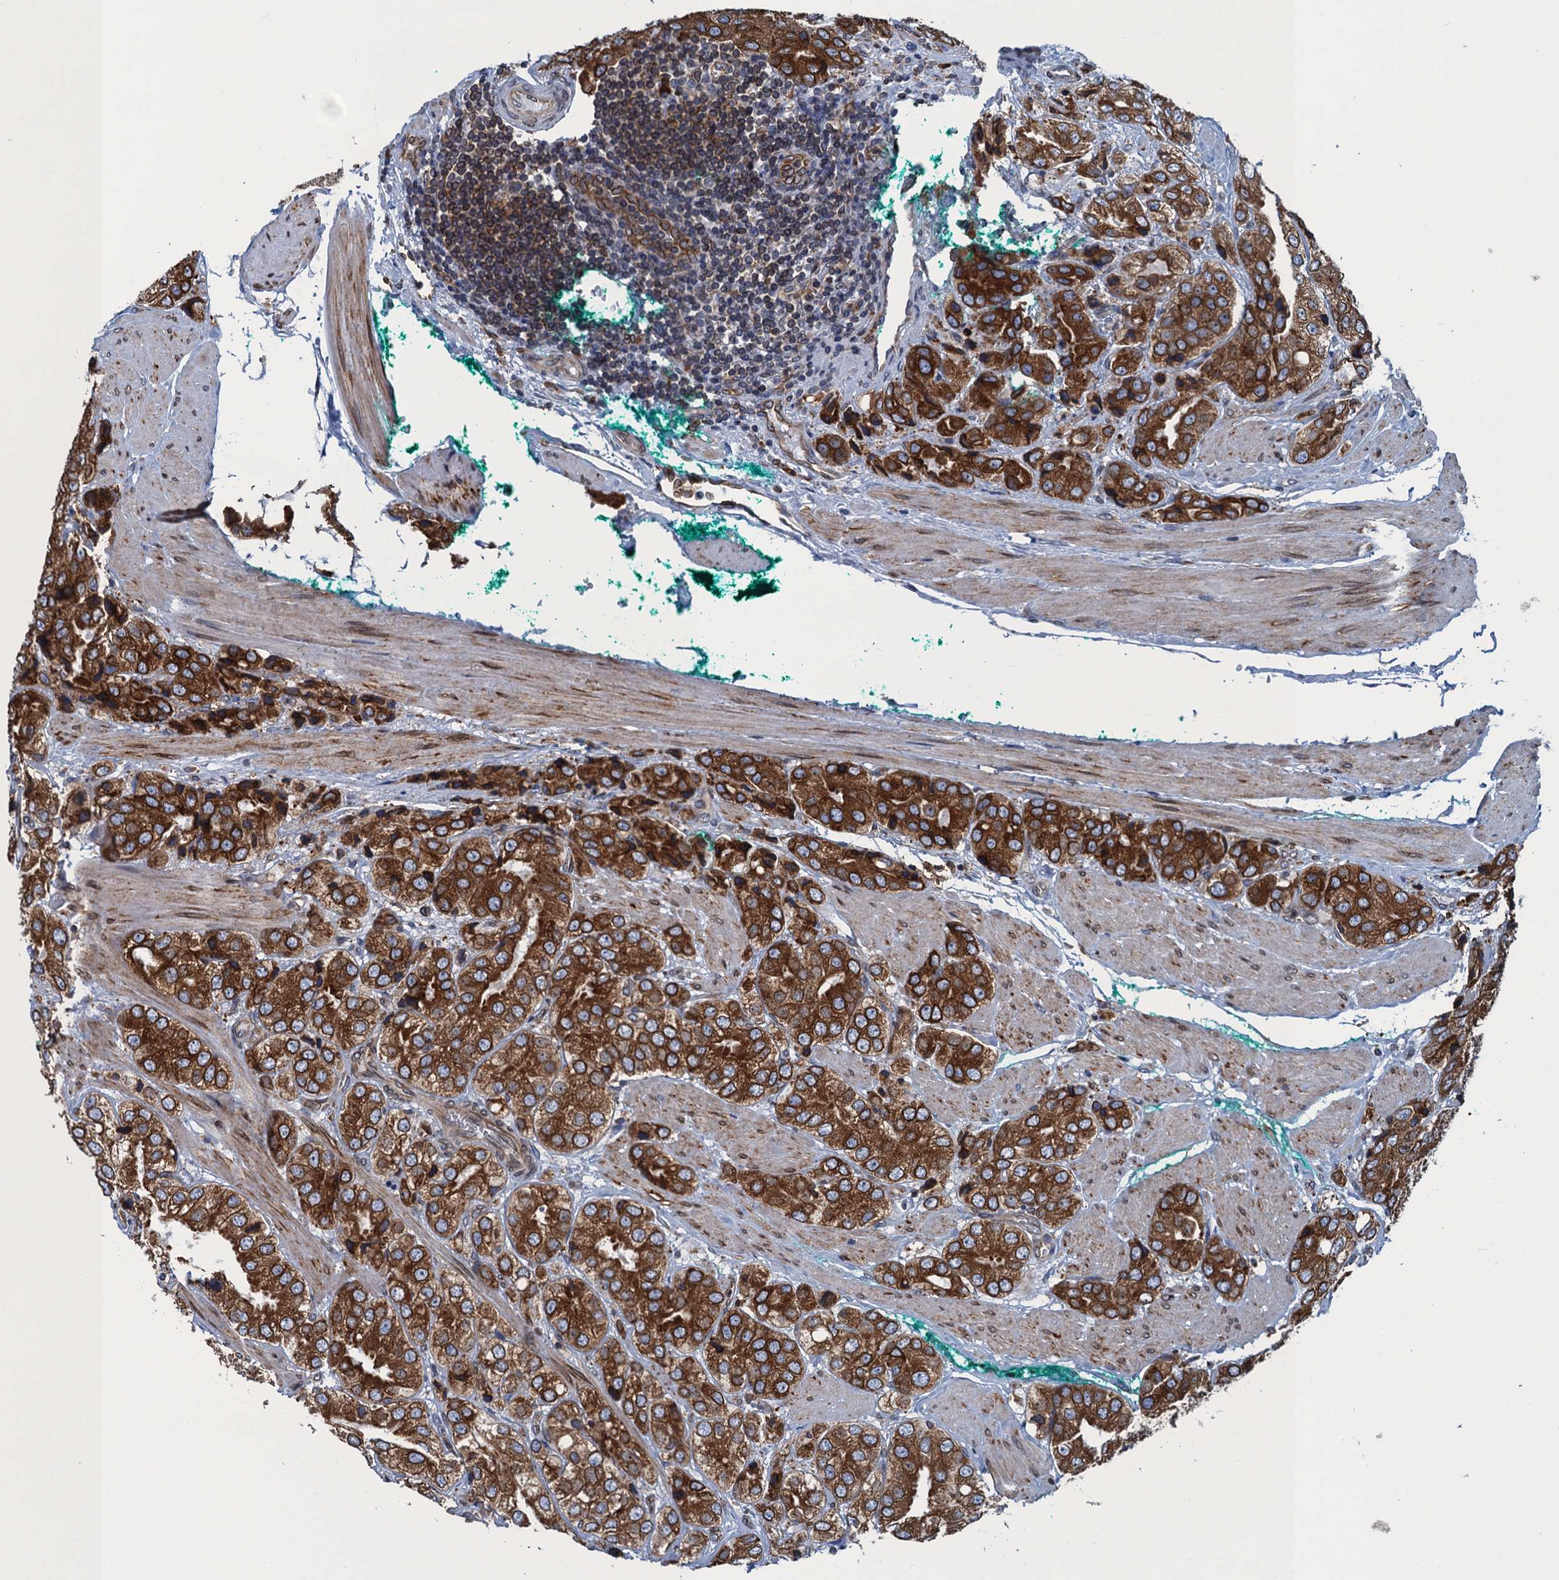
{"staining": {"intensity": "strong", "quantity": ">75%", "location": "cytoplasmic/membranous"}, "tissue": "prostate cancer", "cell_type": "Tumor cells", "image_type": "cancer", "snomed": [{"axis": "morphology", "description": "Adenocarcinoma, High grade"}, {"axis": "topography", "description": "Prostate"}], "caption": "Prostate cancer tissue demonstrates strong cytoplasmic/membranous staining in about >75% of tumor cells", "gene": "TMEM205", "patient": {"sex": "male", "age": 50}}